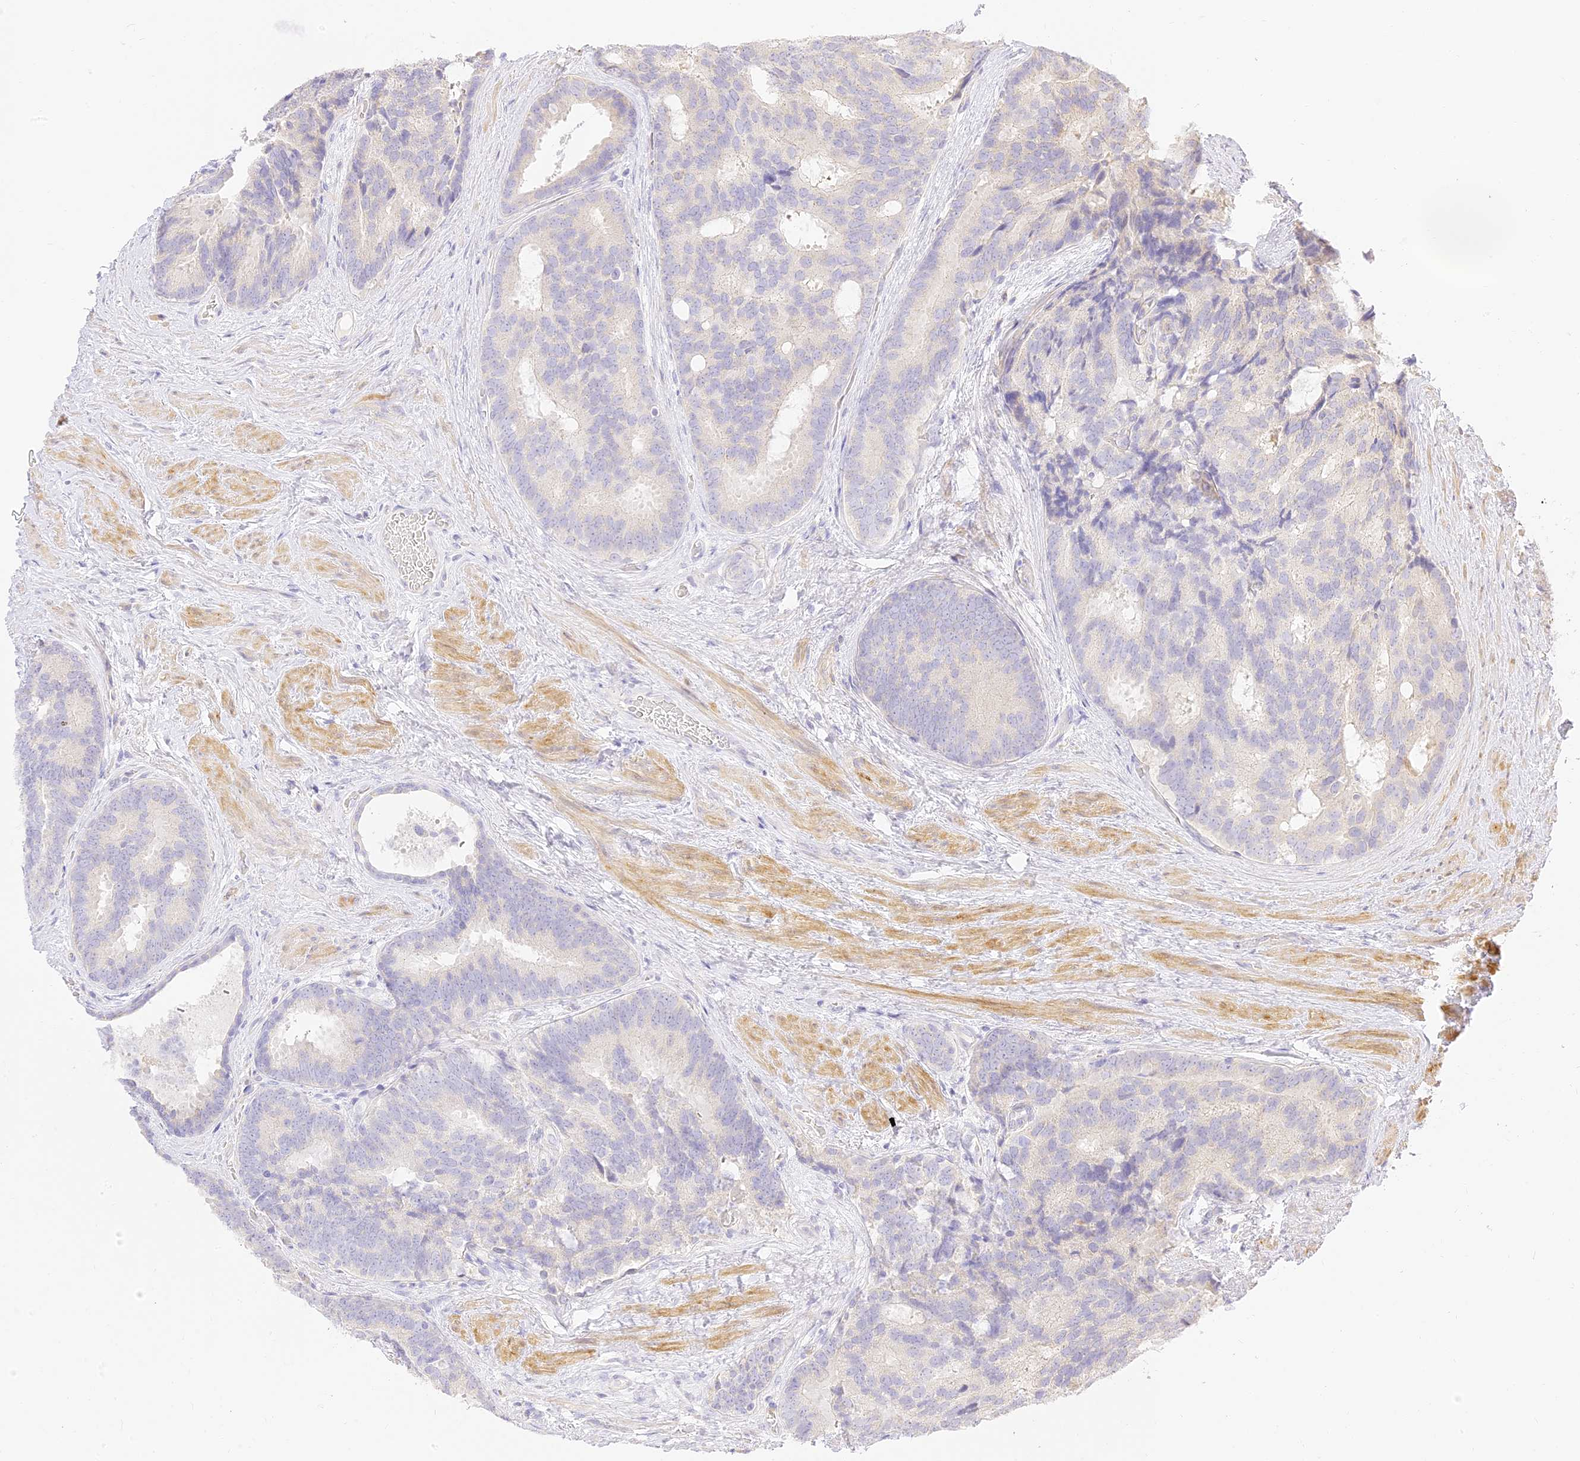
{"staining": {"intensity": "negative", "quantity": "none", "location": "none"}, "tissue": "prostate cancer", "cell_type": "Tumor cells", "image_type": "cancer", "snomed": [{"axis": "morphology", "description": "Adenocarcinoma, Low grade"}, {"axis": "topography", "description": "Prostate"}], "caption": "A high-resolution image shows IHC staining of prostate cancer (adenocarcinoma (low-grade)), which shows no significant positivity in tumor cells.", "gene": "LRRC15", "patient": {"sex": "male", "age": 71}}